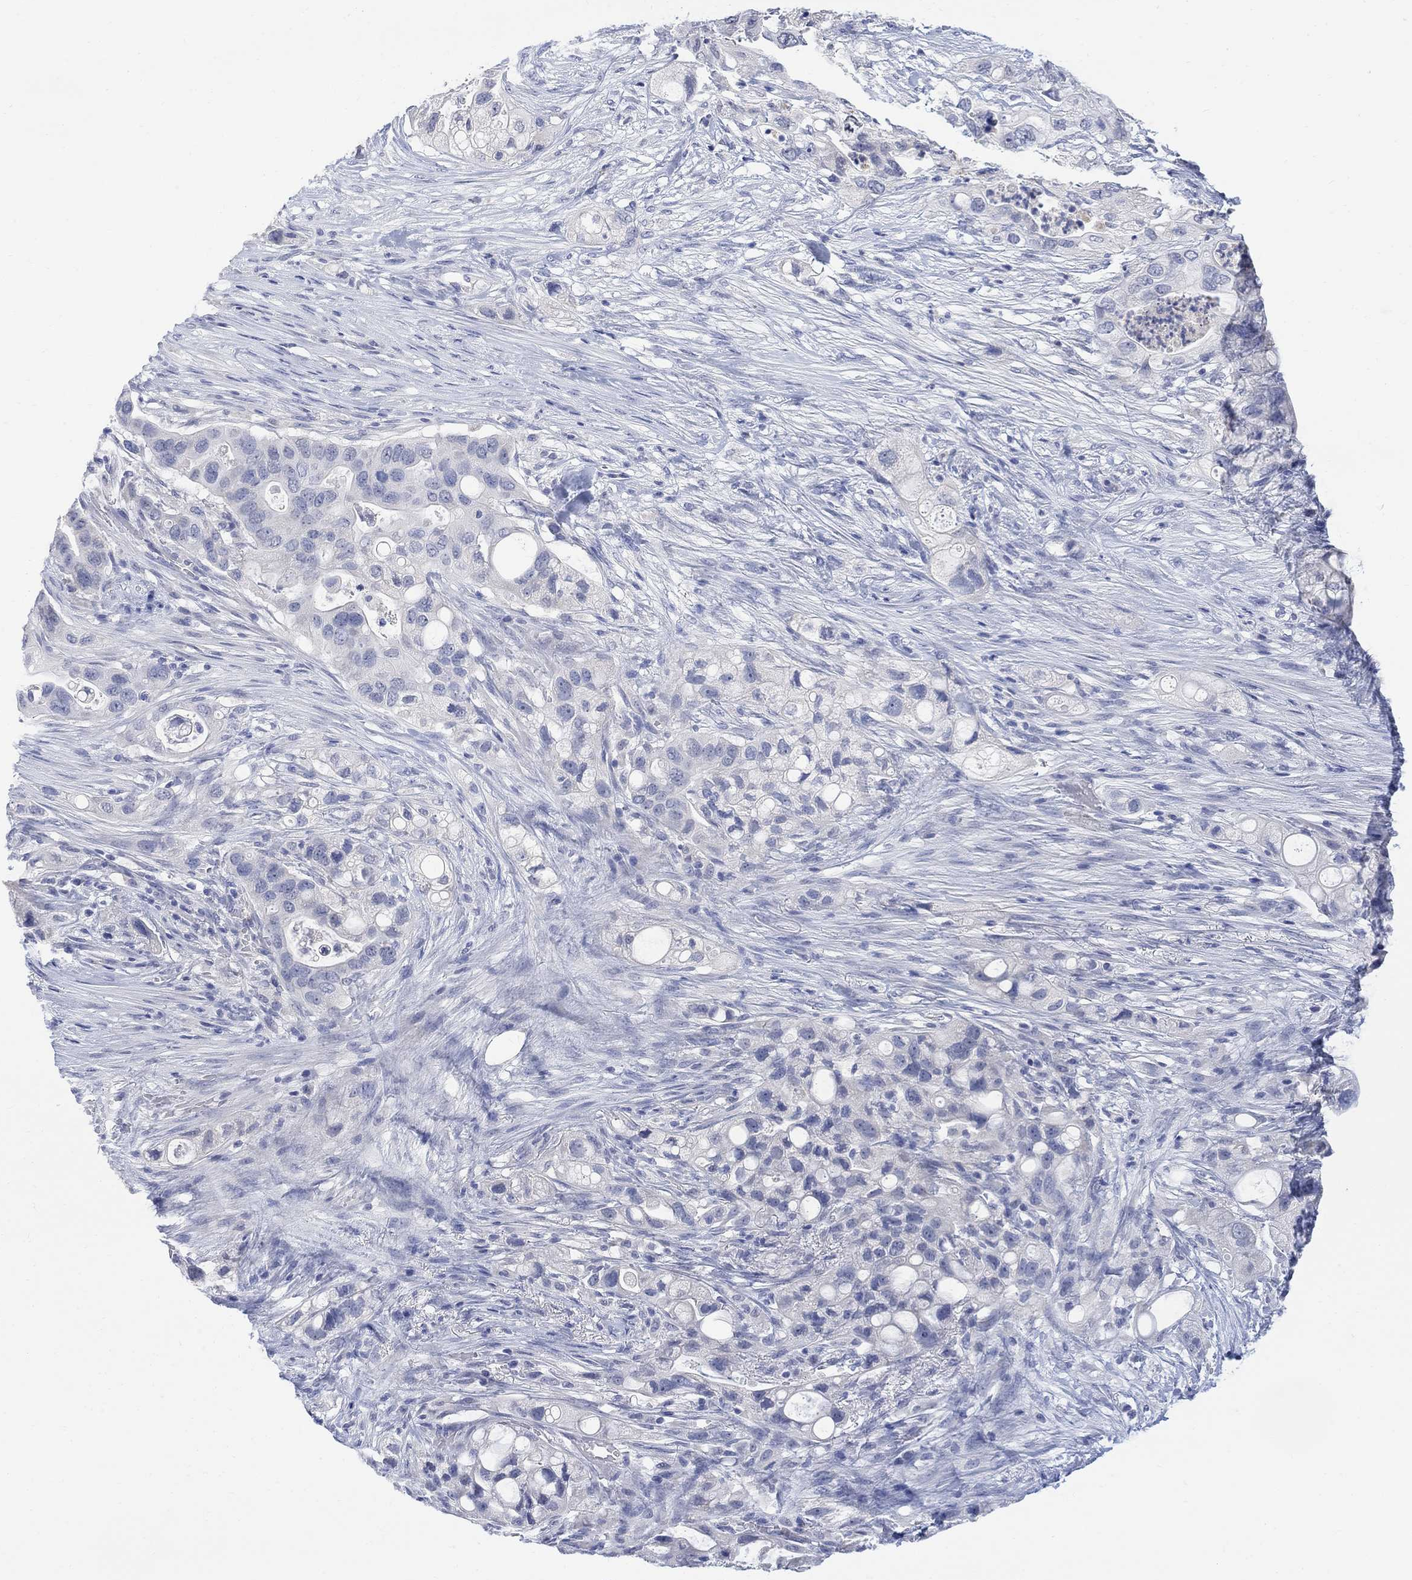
{"staining": {"intensity": "negative", "quantity": "none", "location": "none"}, "tissue": "pancreatic cancer", "cell_type": "Tumor cells", "image_type": "cancer", "snomed": [{"axis": "morphology", "description": "Adenocarcinoma, NOS"}, {"axis": "topography", "description": "Pancreas"}], "caption": "The immunohistochemistry (IHC) photomicrograph has no significant staining in tumor cells of adenocarcinoma (pancreatic) tissue.", "gene": "FBP2", "patient": {"sex": "female", "age": 72}}